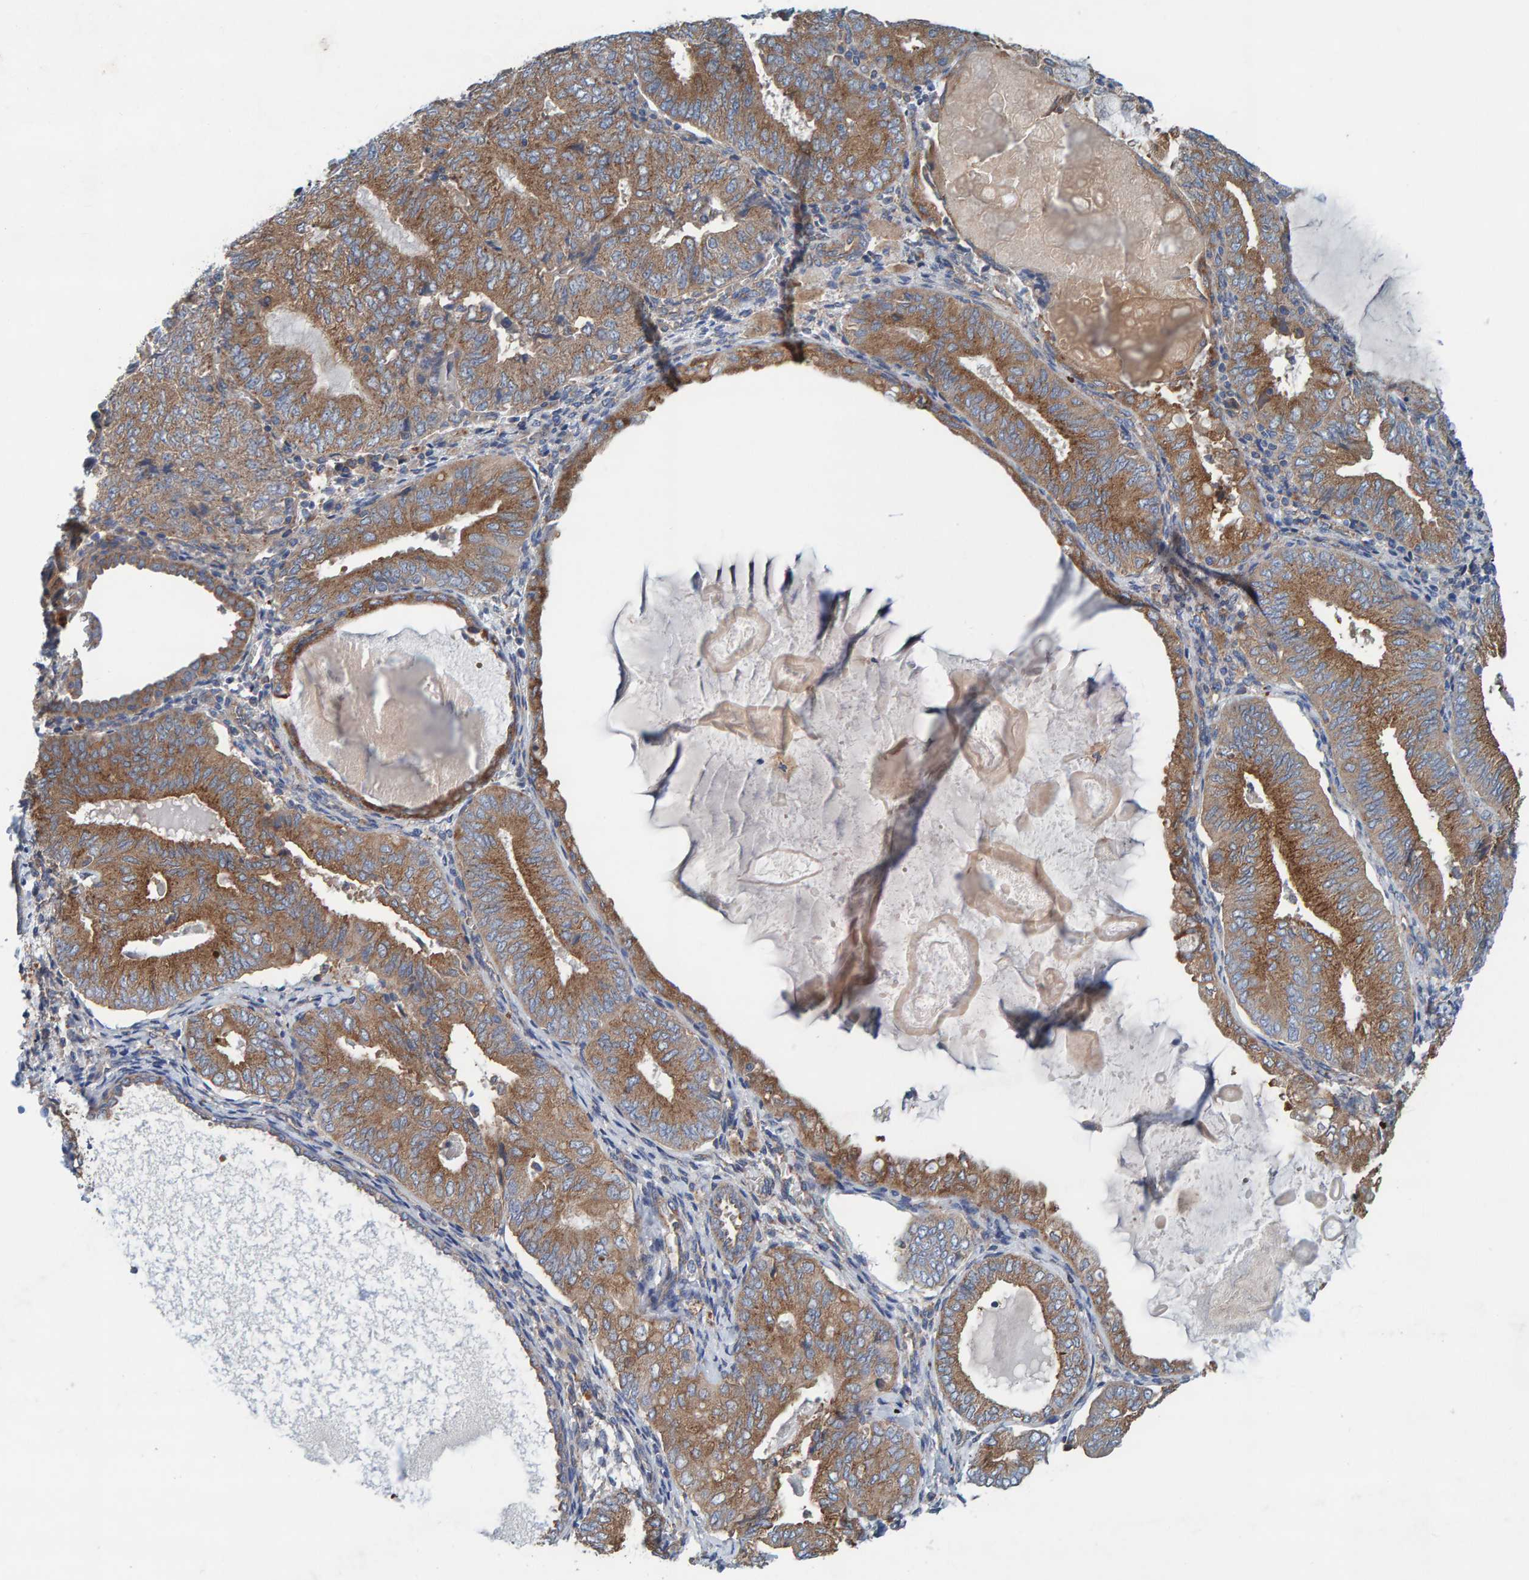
{"staining": {"intensity": "moderate", "quantity": ">75%", "location": "cytoplasmic/membranous"}, "tissue": "endometrial cancer", "cell_type": "Tumor cells", "image_type": "cancer", "snomed": [{"axis": "morphology", "description": "Adenocarcinoma, NOS"}, {"axis": "topography", "description": "Endometrium"}], "caption": "Protein expression analysis of endometrial cancer exhibits moderate cytoplasmic/membranous expression in approximately >75% of tumor cells.", "gene": "MKLN1", "patient": {"sex": "female", "age": 81}}